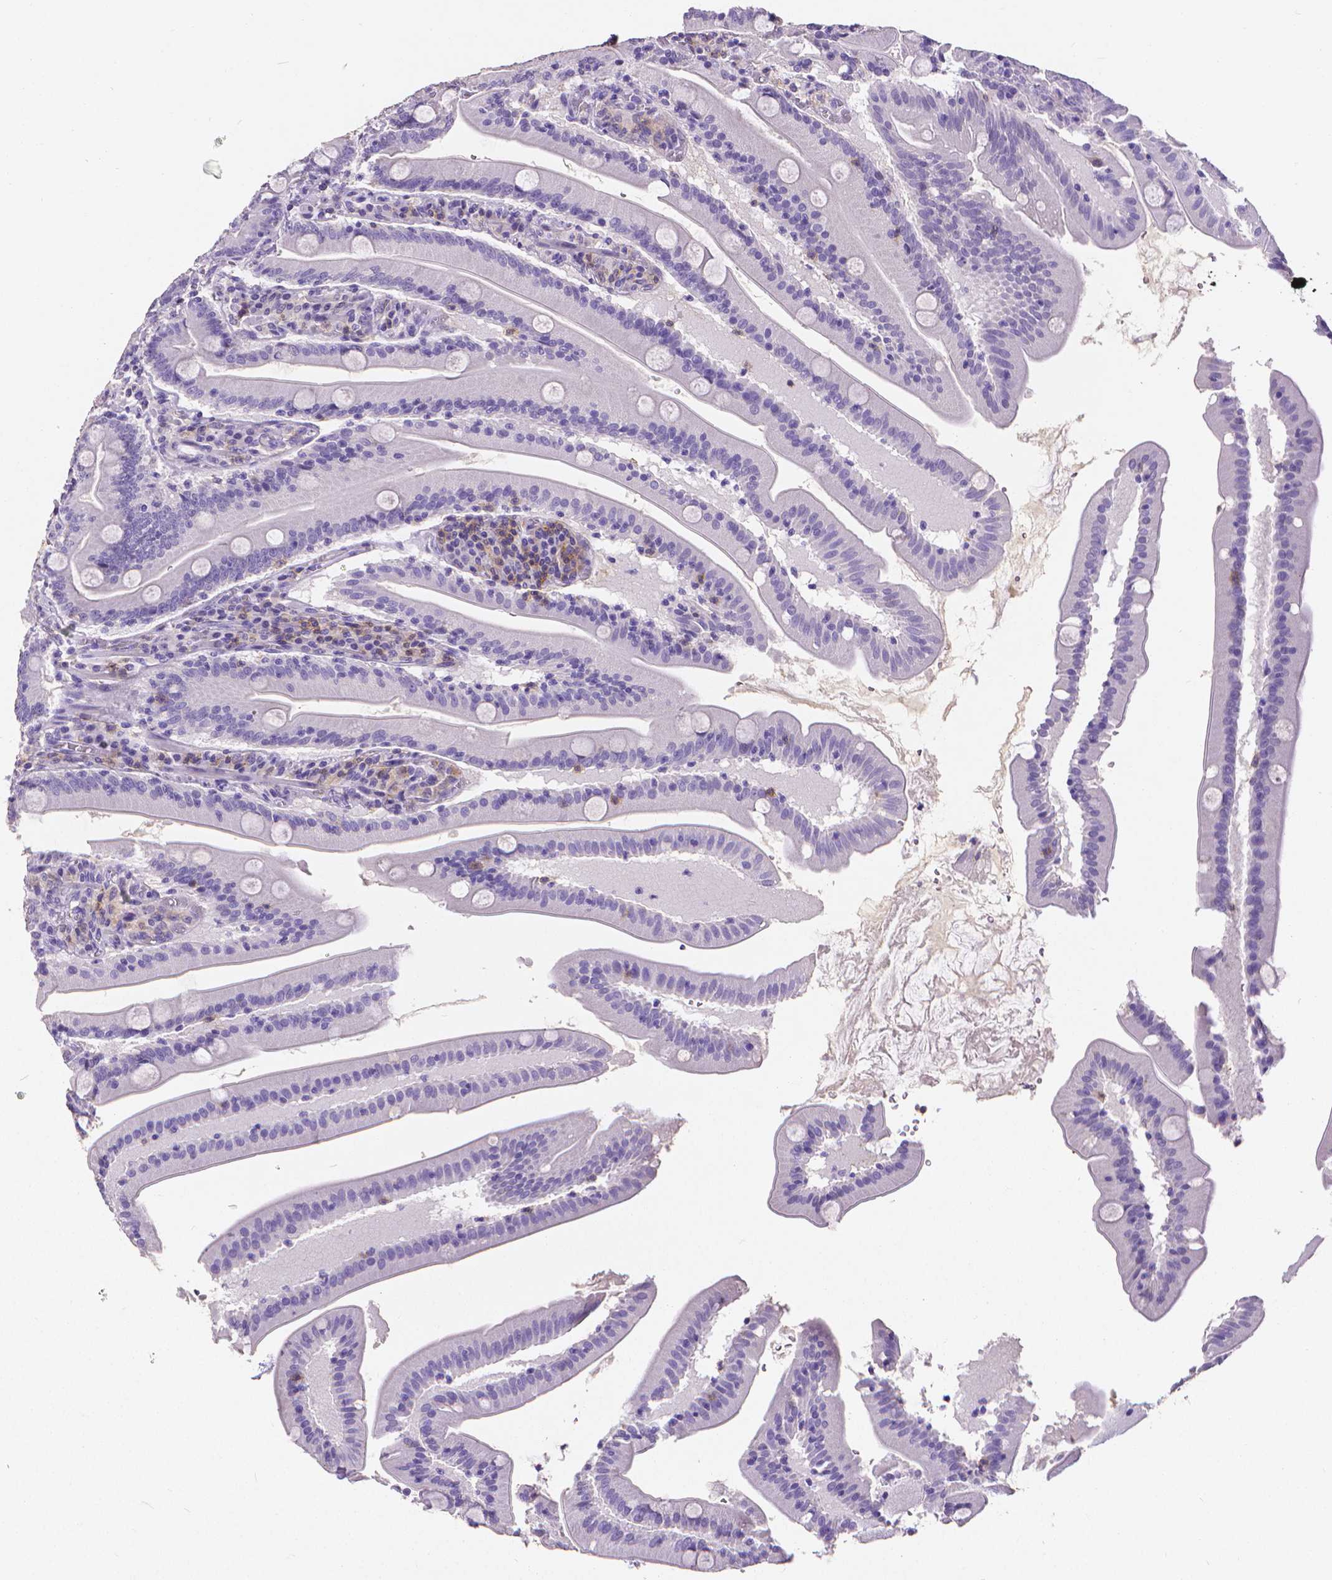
{"staining": {"intensity": "negative", "quantity": "none", "location": "none"}, "tissue": "small intestine", "cell_type": "Glandular cells", "image_type": "normal", "snomed": [{"axis": "morphology", "description": "Normal tissue, NOS"}, {"axis": "topography", "description": "Small intestine"}], "caption": "Protein analysis of benign small intestine exhibits no significant staining in glandular cells. Brightfield microscopy of IHC stained with DAB (brown) and hematoxylin (blue), captured at high magnification.", "gene": "CD4", "patient": {"sex": "male", "age": 37}}